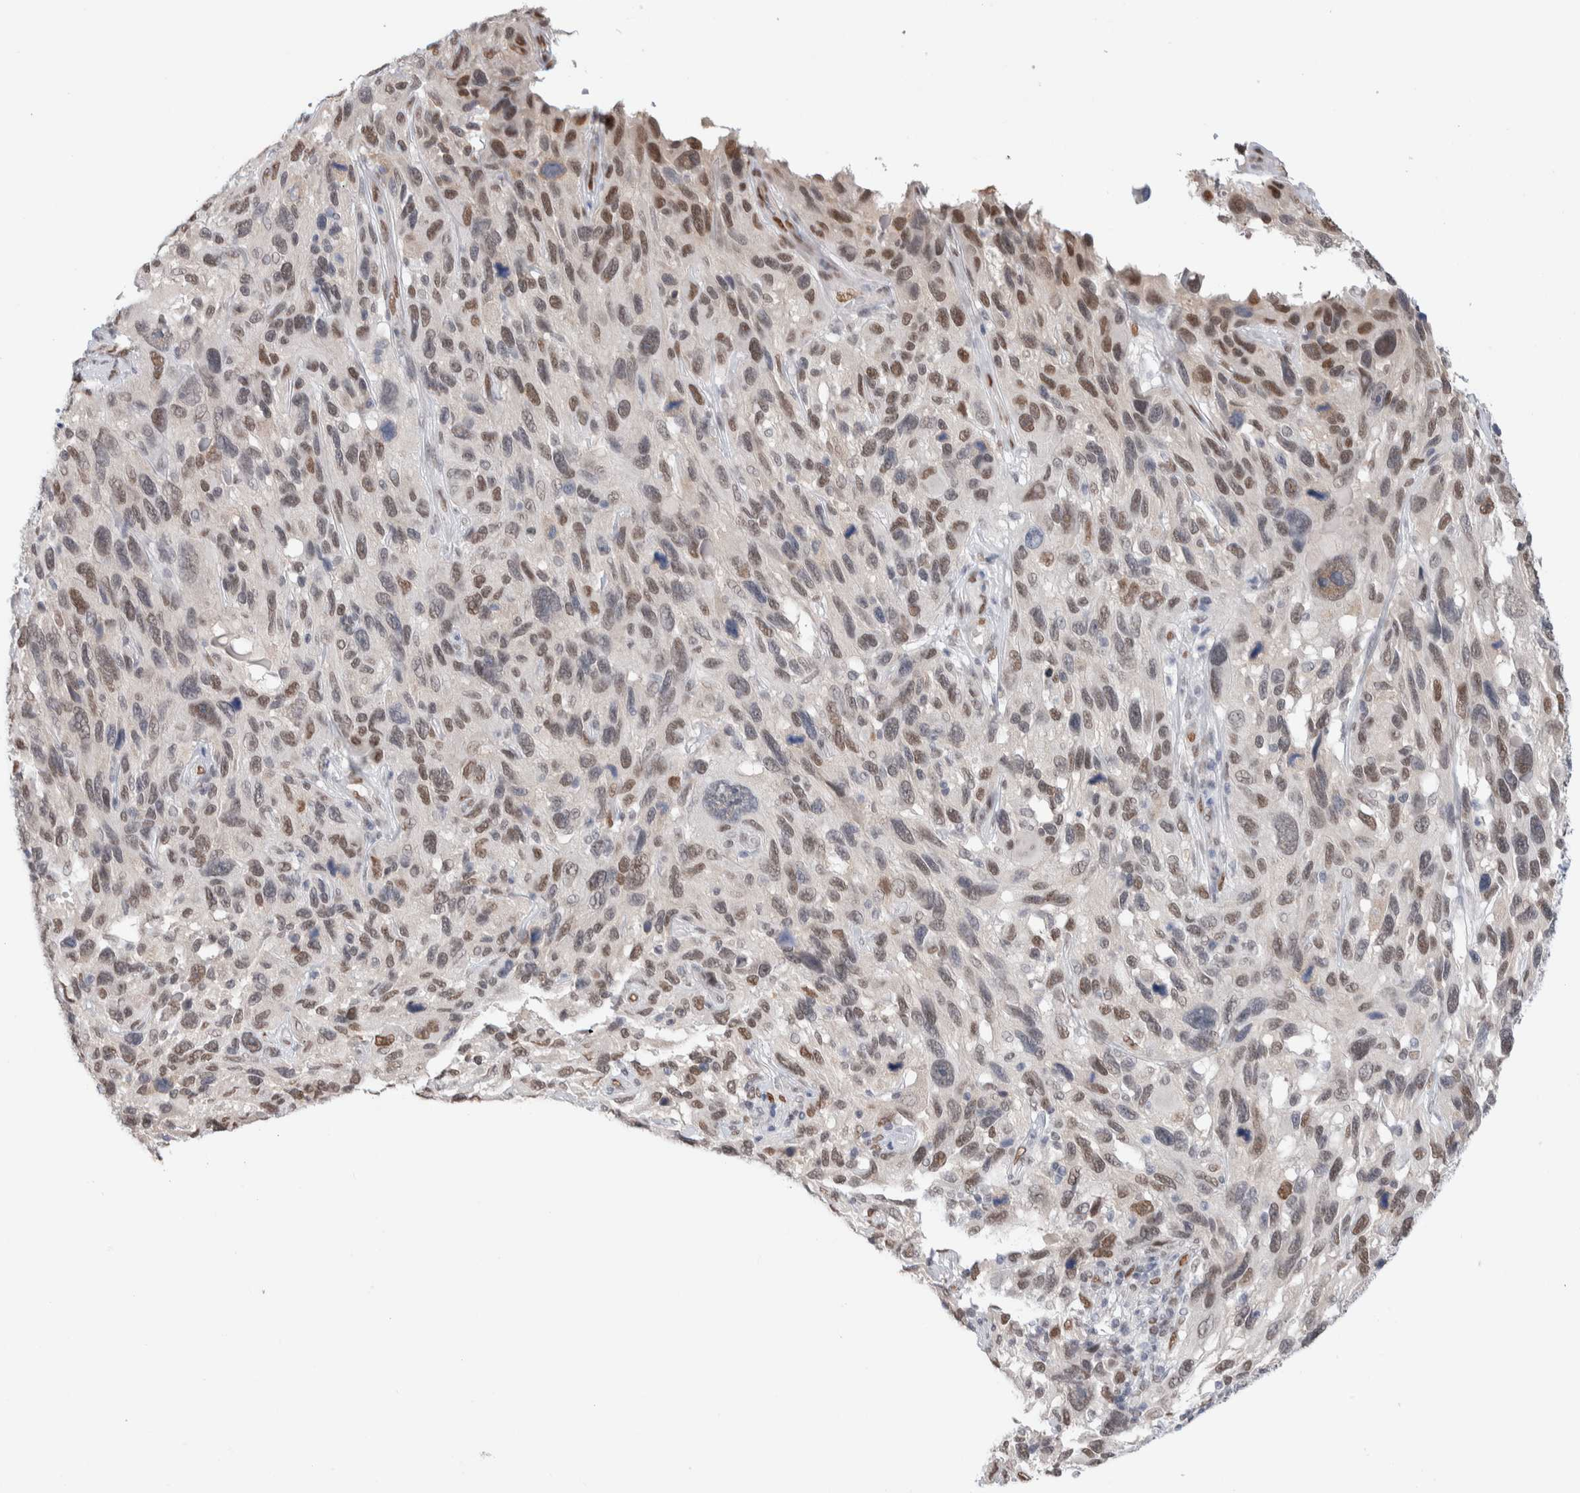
{"staining": {"intensity": "moderate", "quantity": "25%-75%", "location": "nuclear"}, "tissue": "melanoma", "cell_type": "Tumor cells", "image_type": "cancer", "snomed": [{"axis": "morphology", "description": "Malignant melanoma, NOS"}, {"axis": "topography", "description": "Skin"}], "caption": "Melanoma tissue exhibits moderate nuclear expression in approximately 25%-75% of tumor cells, visualized by immunohistochemistry.", "gene": "PRMT1", "patient": {"sex": "male", "age": 53}}